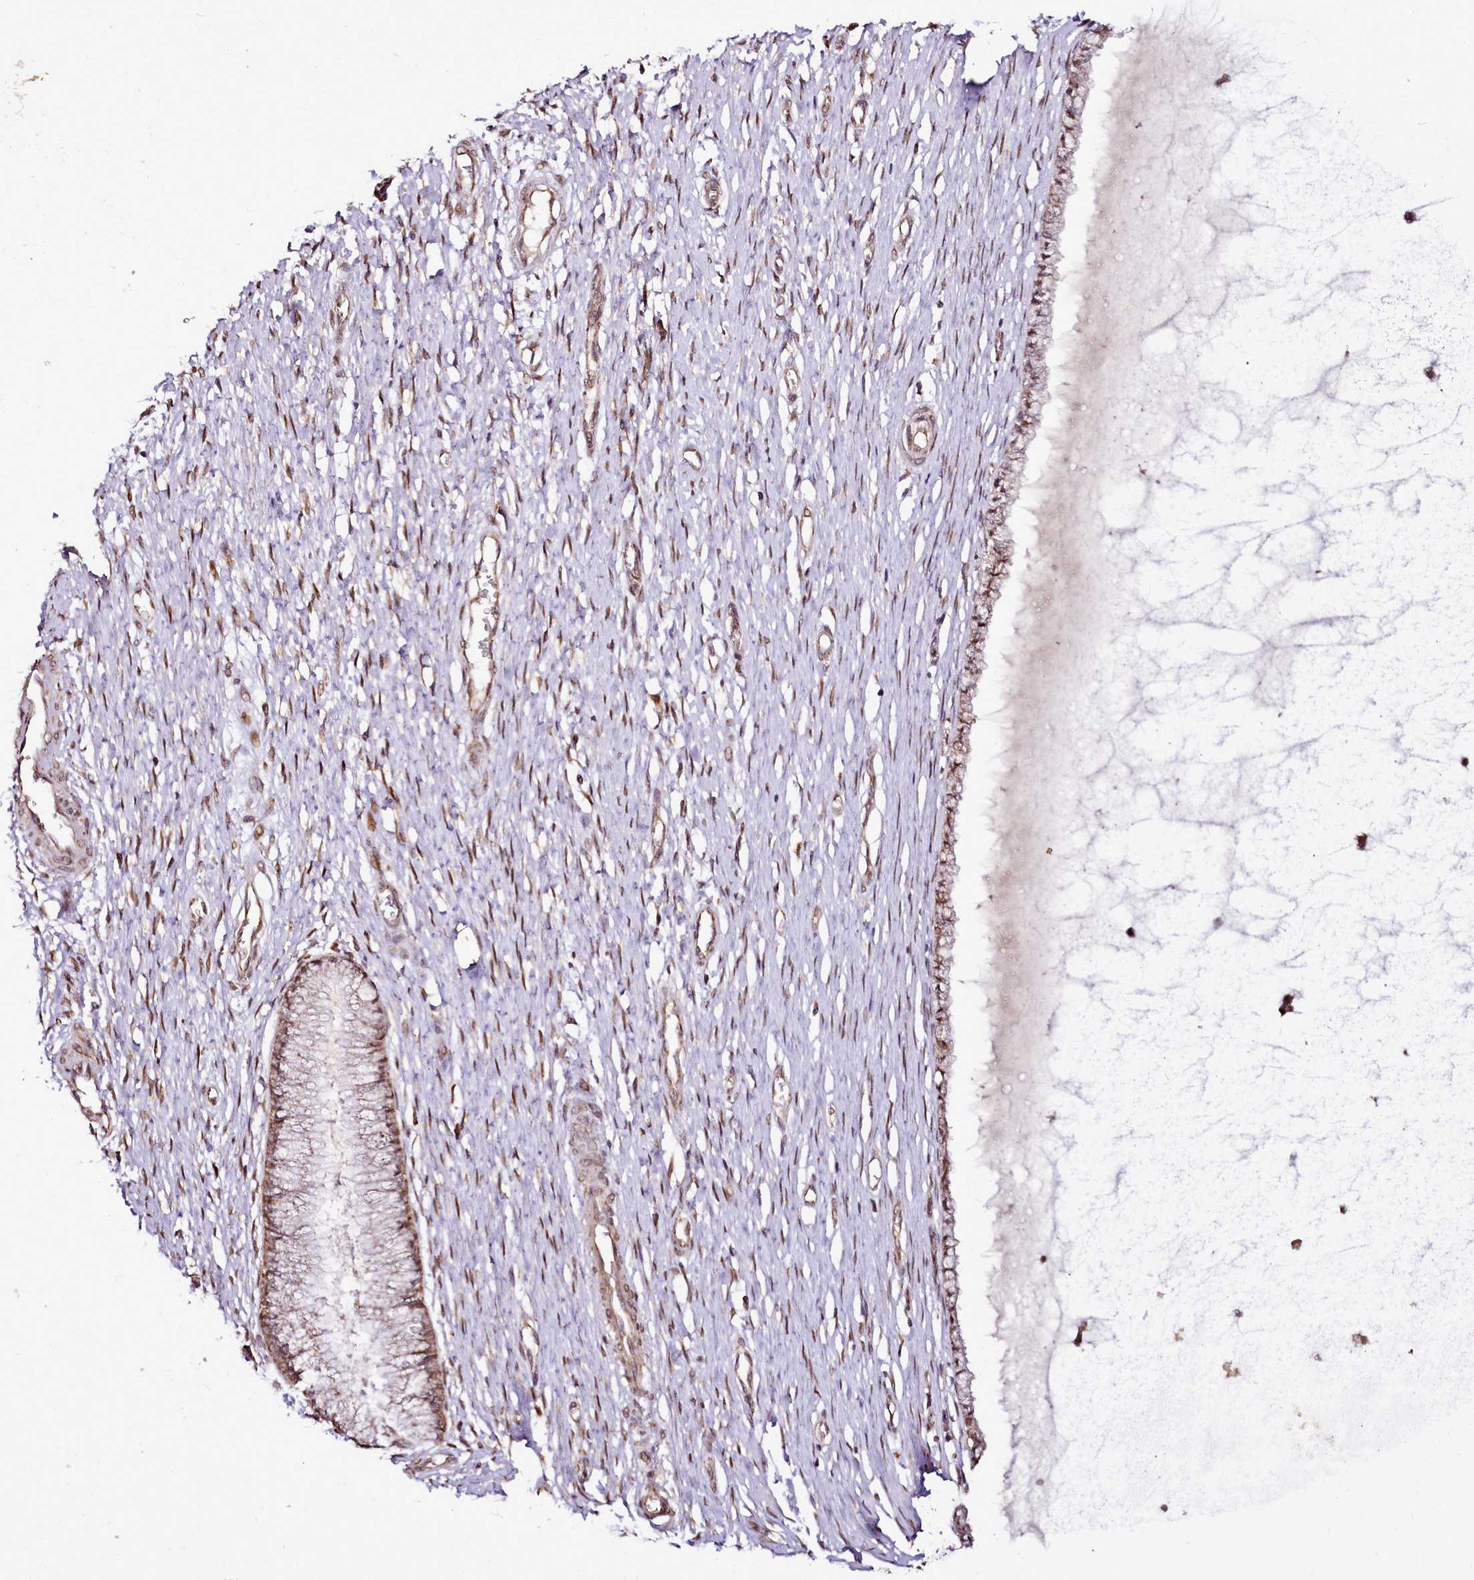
{"staining": {"intensity": "moderate", "quantity": "<25%", "location": "cytoplasmic/membranous,nuclear"}, "tissue": "cervix", "cell_type": "Glandular cells", "image_type": "normal", "snomed": [{"axis": "morphology", "description": "Normal tissue, NOS"}, {"axis": "topography", "description": "Cervix"}], "caption": "Protein expression analysis of benign cervix demonstrates moderate cytoplasmic/membranous,nuclear expression in about <25% of glandular cells.", "gene": "EDIL3", "patient": {"sex": "female", "age": 55}}